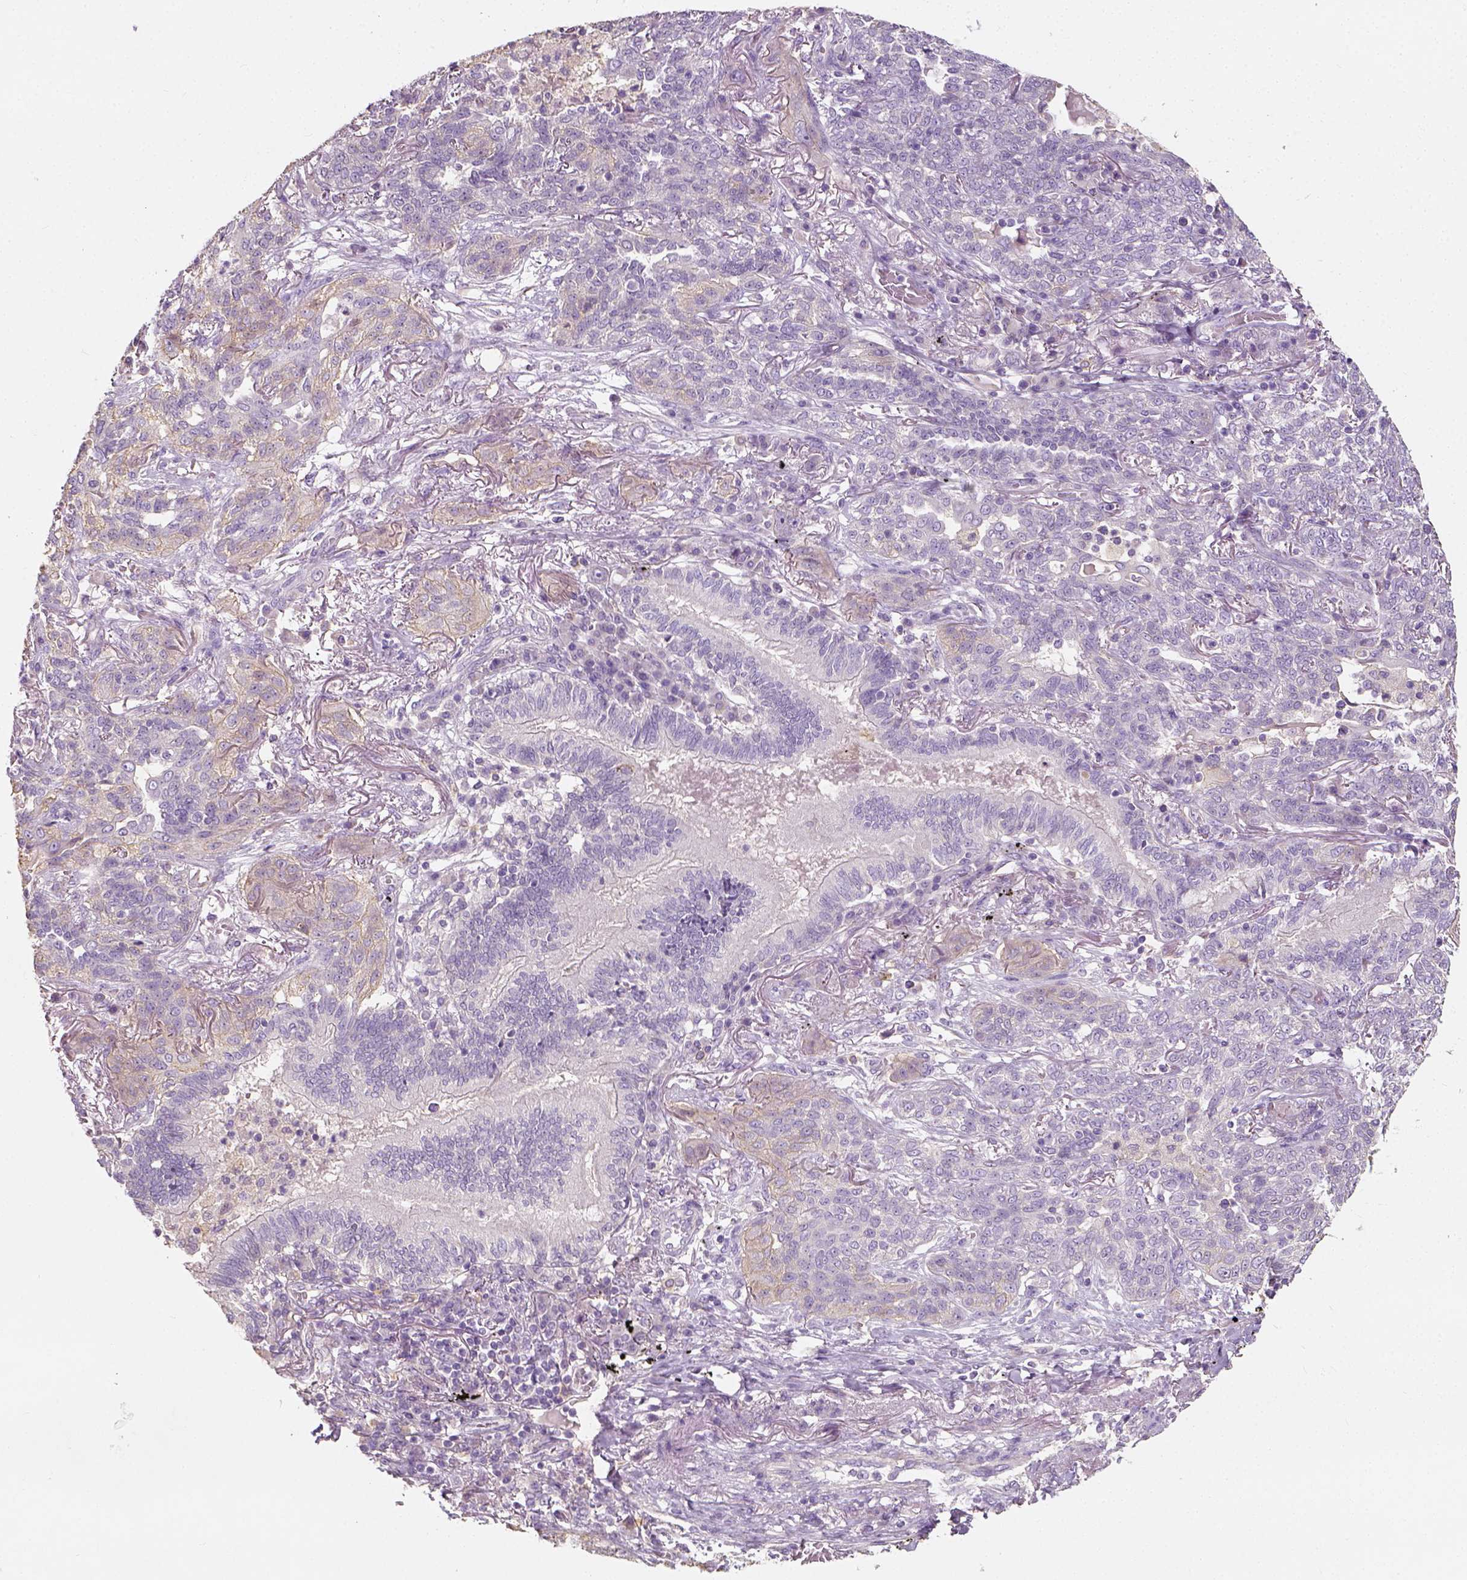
{"staining": {"intensity": "negative", "quantity": "none", "location": "none"}, "tissue": "lung cancer", "cell_type": "Tumor cells", "image_type": "cancer", "snomed": [{"axis": "morphology", "description": "Squamous cell carcinoma, NOS"}, {"axis": "topography", "description": "Lung"}], "caption": "An immunohistochemistry histopathology image of lung cancer (squamous cell carcinoma) is shown. There is no staining in tumor cells of lung cancer (squamous cell carcinoma).", "gene": "DHCR24", "patient": {"sex": "female", "age": 70}}